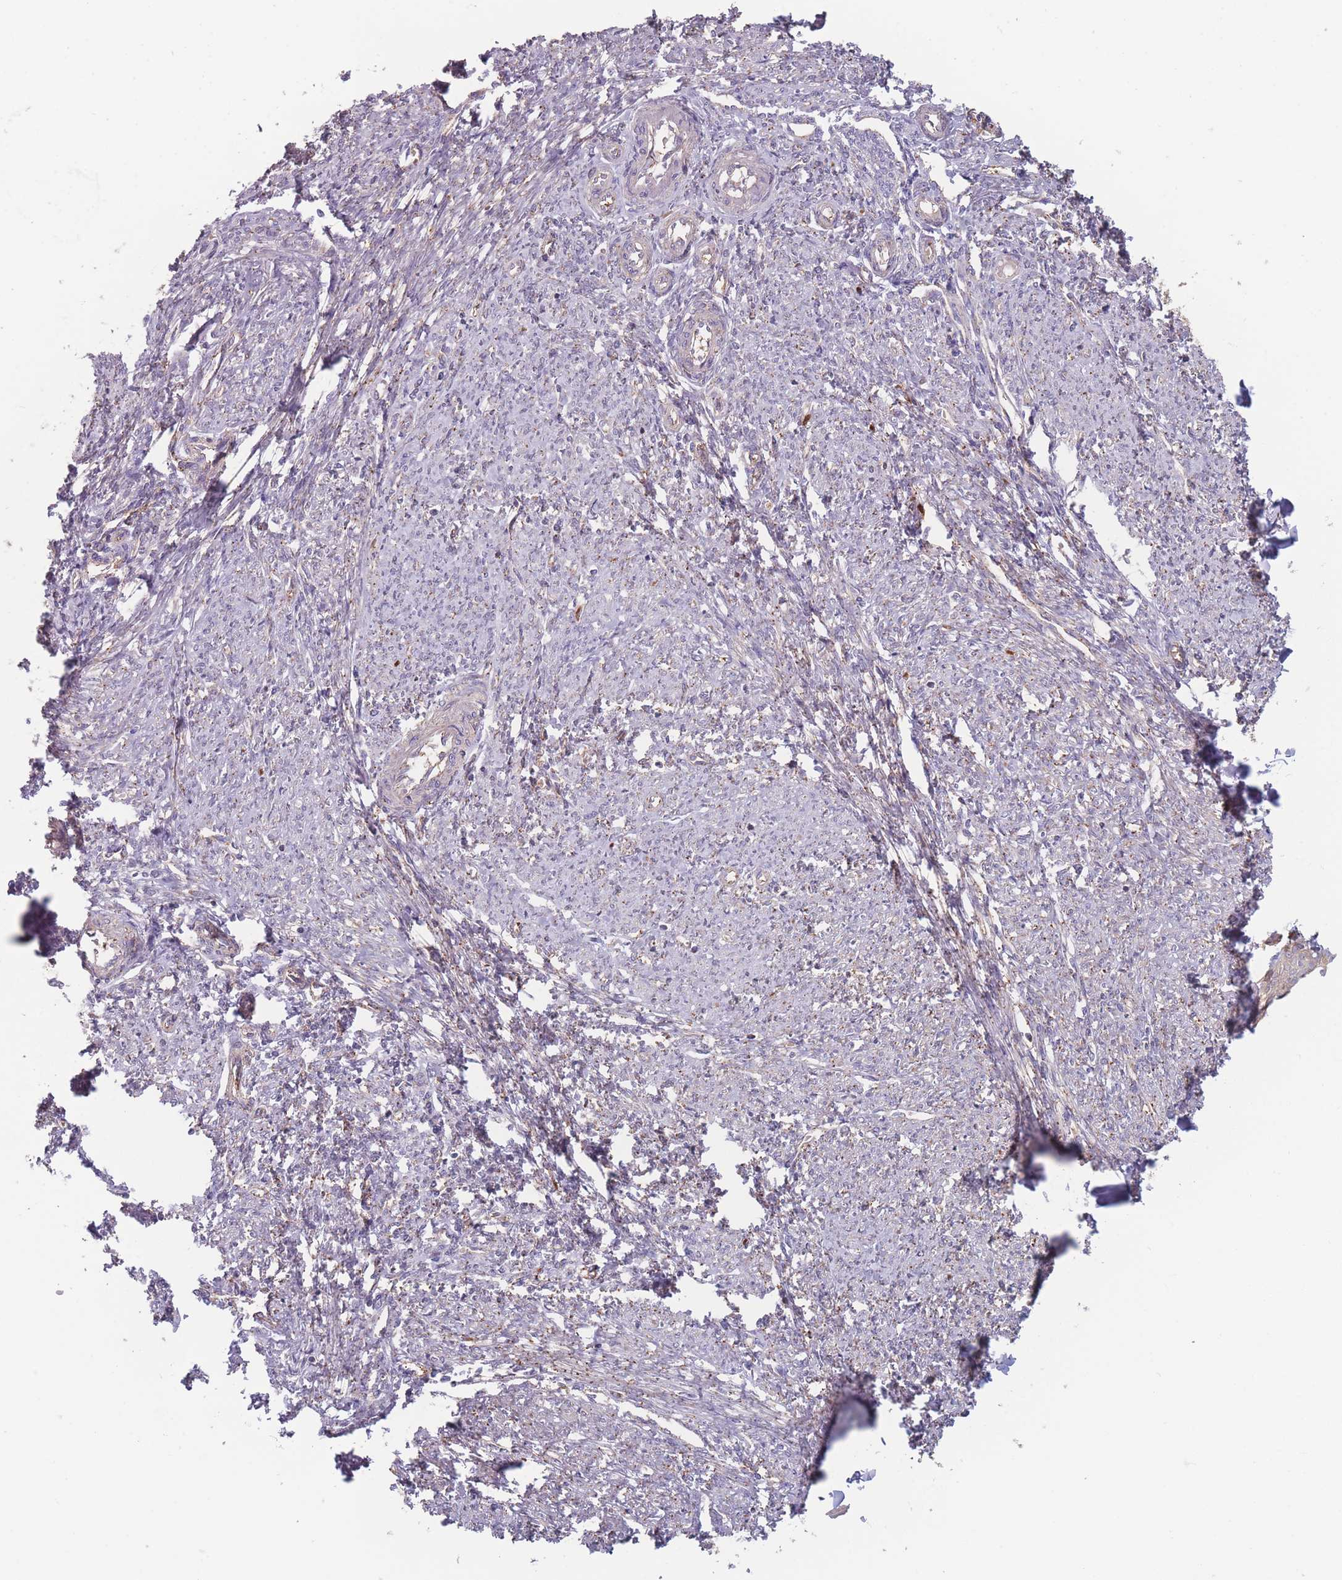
{"staining": {"intensity": "weak", "quantity": "25%-75%", "location": "cytoplasmic/membranous"}, "tissue": "smooth muscle", "cell_type": "Smooth muscle cells", "image_type": "normal", "snomed": [{"axis": "morphology", "description": "Normal tissue, NOS"}, {"axis": "topography", "description": "Smooth muscle"}, {"axis": "topography", "description": "Uterus"}], "caption": "IHC histopathology image of unremarkable human smooth muscle stained for a protein (brown), which demonstrates low levels of weak cytoplasmic/membranous expression in approximately 25%-75% of smooth muscle cells.", "gene": "ATP5MGL", "patient": {"sex": "female", "age": 59}}